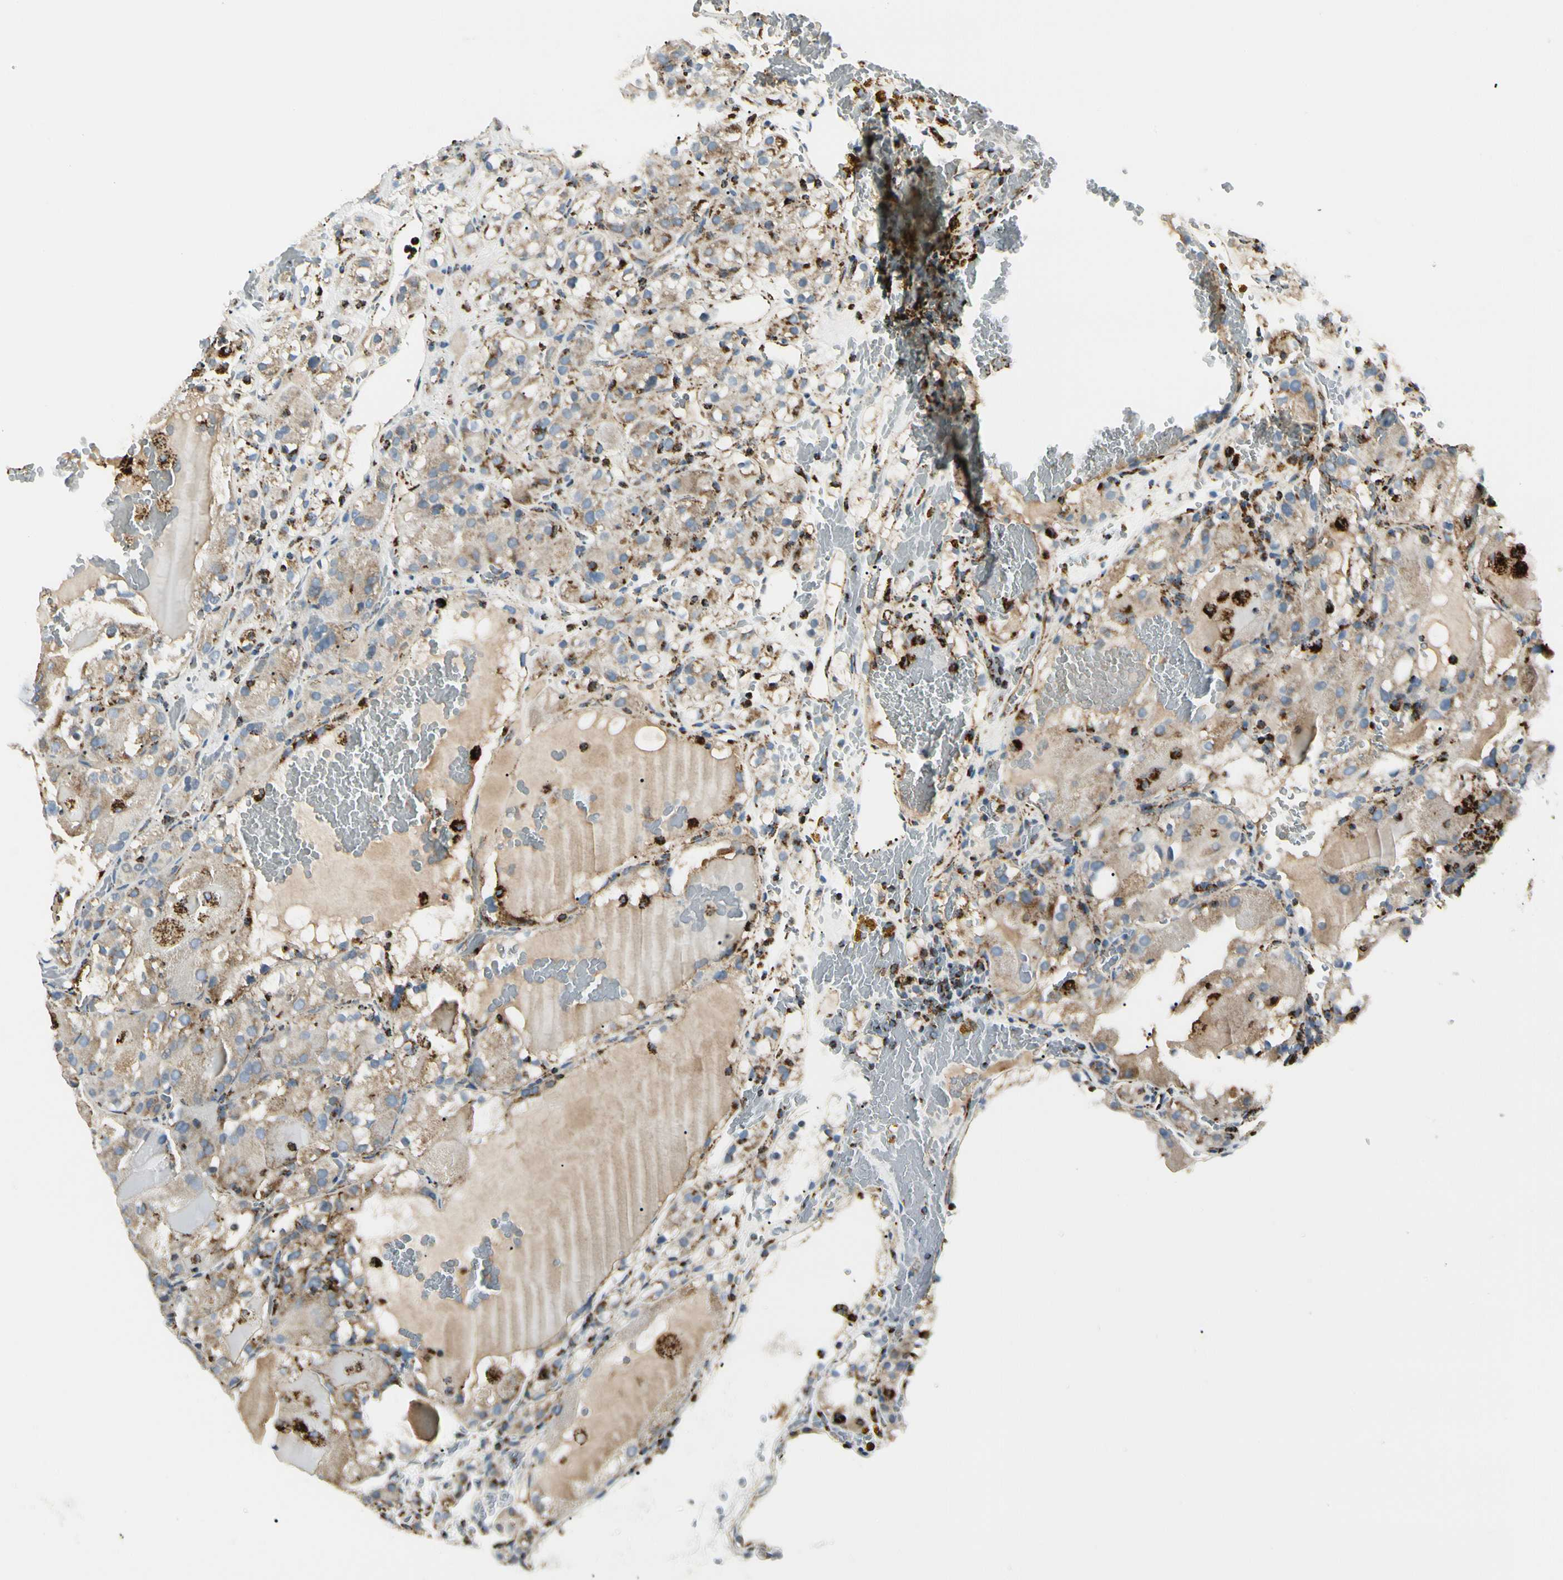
{"staining": {"intensity": "weak", "quantity": "25%-75%", "location": "cytoplasmic/membranous"}, "tissue": "renal cancer", "cell_type": "Tumor cells", "image_type": "cancer", "snomed": [{"axis": "morphology", "description": "Normal tissue, NOS"}, {"axis": "morphology", "description": "Adenocarcinoma, NOS"}, {"axis": "topography", "description": "Kidney"}], "caption": "Renal cancer stained with immunohistochemistry (IHC) reveals weak cytoplasmic/membranous staining in about 25%-75% of tumor cells.", "gene": "ME2", "patient": {"sex": "male", "age": 61}}